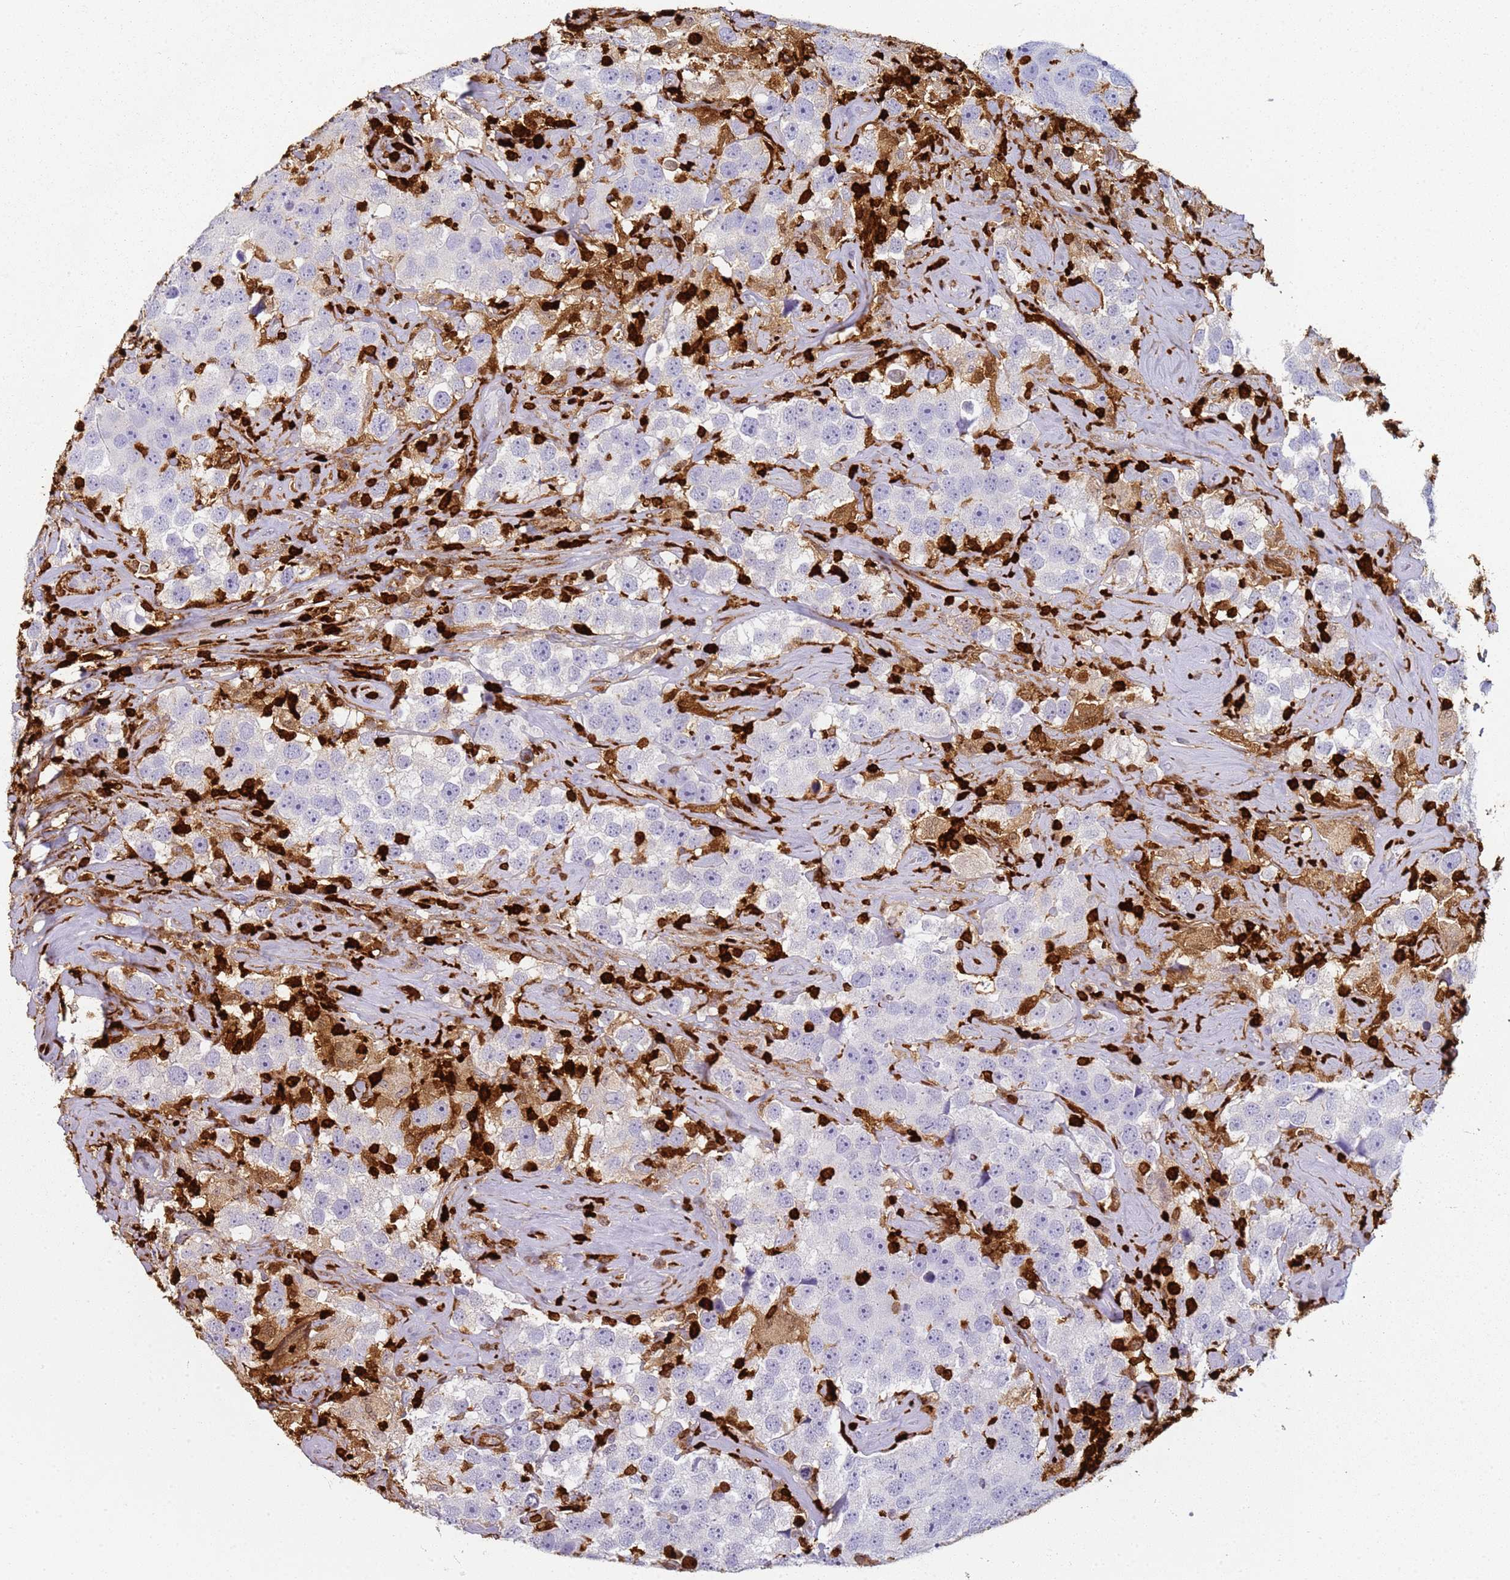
{"staining": {"intensity": "negative", "quantity": "none", "location": "none"}, "tissue": "testis cancer", "cell_type": "Tumor cells", "image_type": "cancer", "snomed": [{"axis": "morphology", "description": "Seminoma, NOS"}, {"axis": "topography", "description": "Testis"}], "caption": "An IHC micrograph of seminoma (testis) is shown. There is no staining in tumor cells of seminoma (testis).", "gene": "S100A4", "patient": {"sex": "male", "age": 49}}